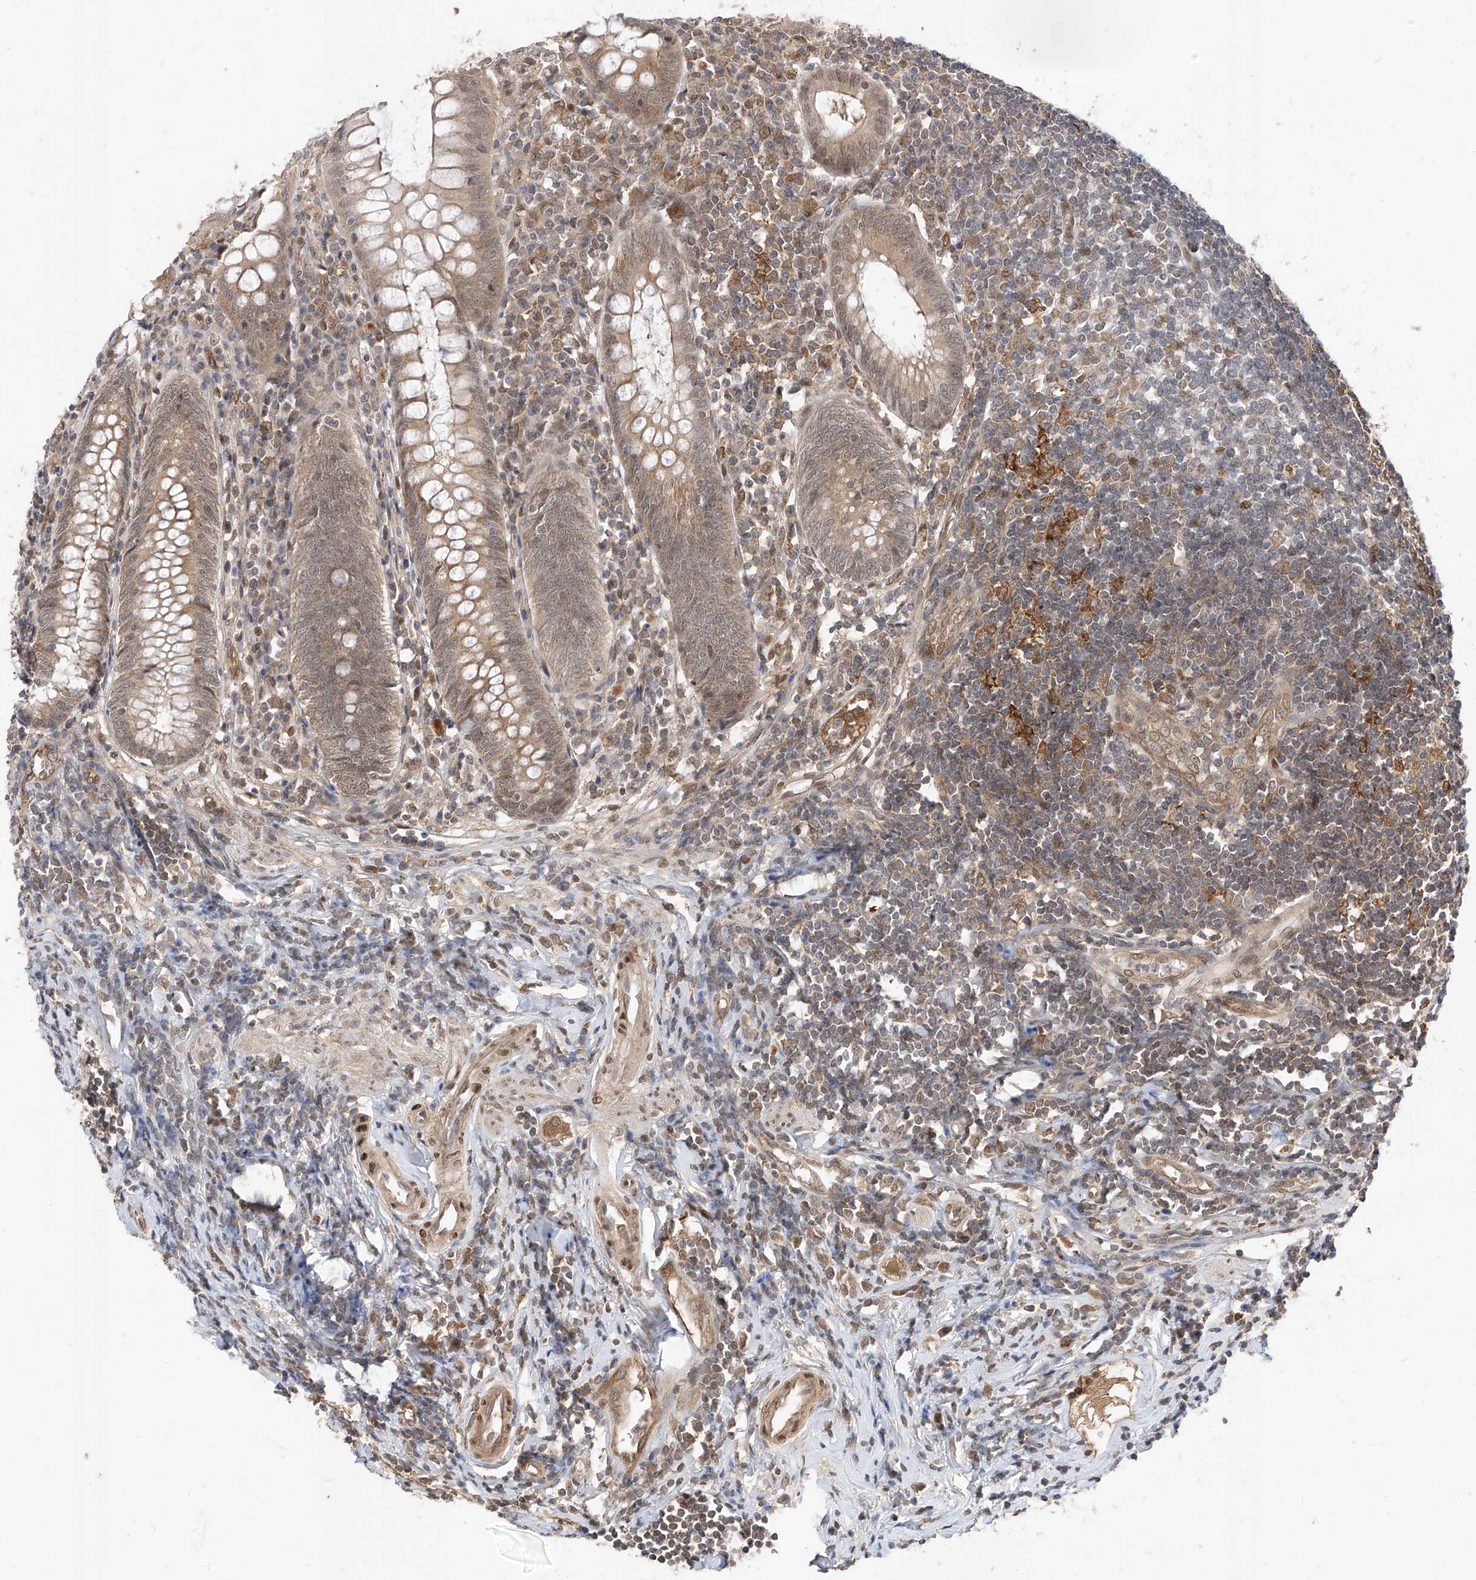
{"staining": {"intensity": "moderate", "quantity": "25%-75%", "location": "cytoplasmic/membranous,nuclear"}, "tissue": "appendix", "cell_type": "Glandular cells", "image_type": "normal", "snomed": [{"axis": "morphology", "description": "Normal tissue, NOS"}, {"axis": "topography", "description": "Appendix"}], "caption": "Brown immunohistochemical staining in benign human appendix exhibits moderate cytoplasmic/membranous,nuclear expression in about 25%-75% of glandular cells.", "gene": "MRTFA", "patient": {"sex": "female", "age": 54}}